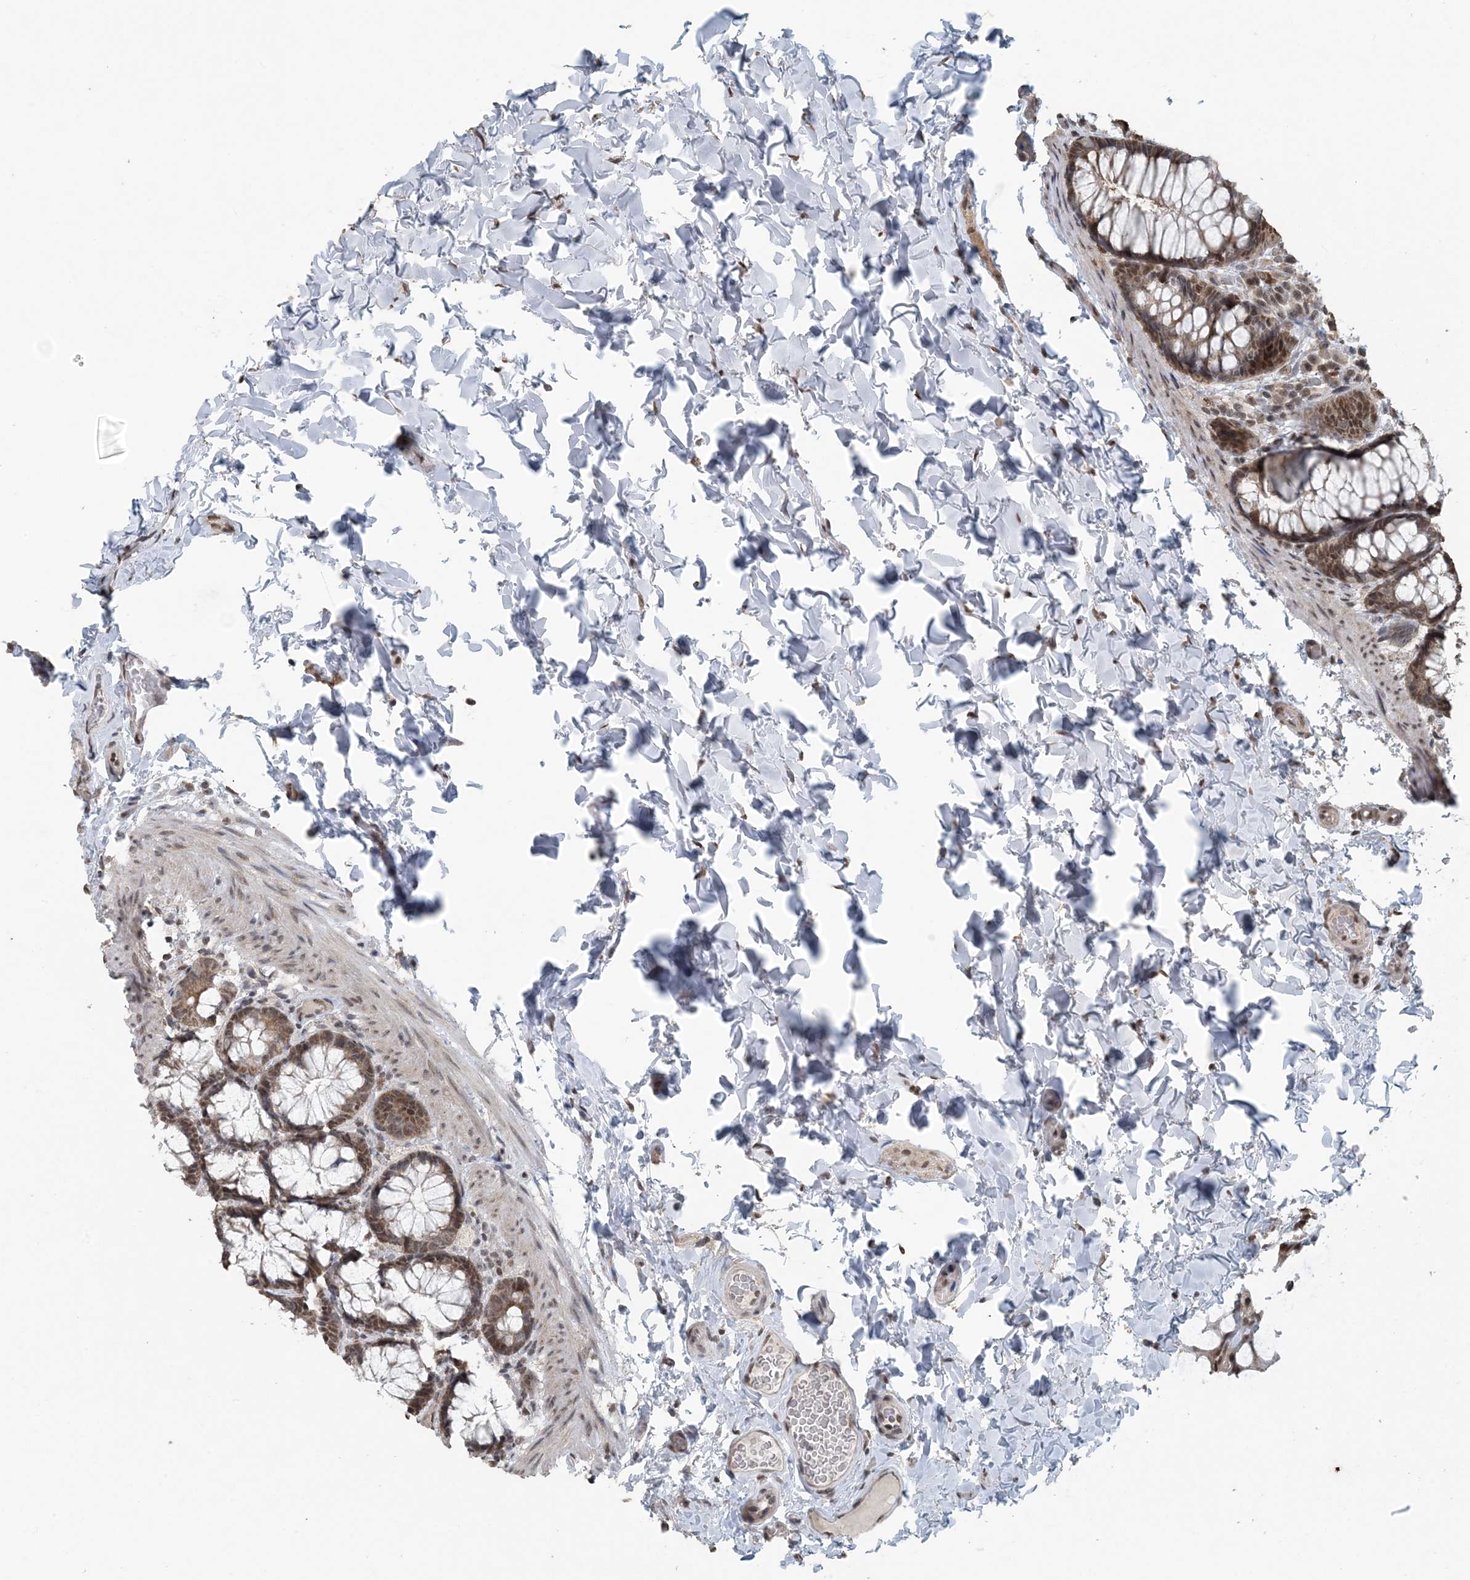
{"staining": {"intensity": "moderate", "quantity": ">75%", "location": "nuclear"}, "tissue": "colon", "cell_type": "Endothelial cells", "image_type": "normal", "snomed": [{"axis": "morphology", "description": "Normal tissue, NOS"}, {"axis": "topography", "description": "Colon"}], "caption": "Benign colon demonstrates moderate nuclear expression in about >75% of endothelial cells, visualized by immunohistochemistry.", "gene": "MBD2", "patient": {"sex": "male", "age": 47}}